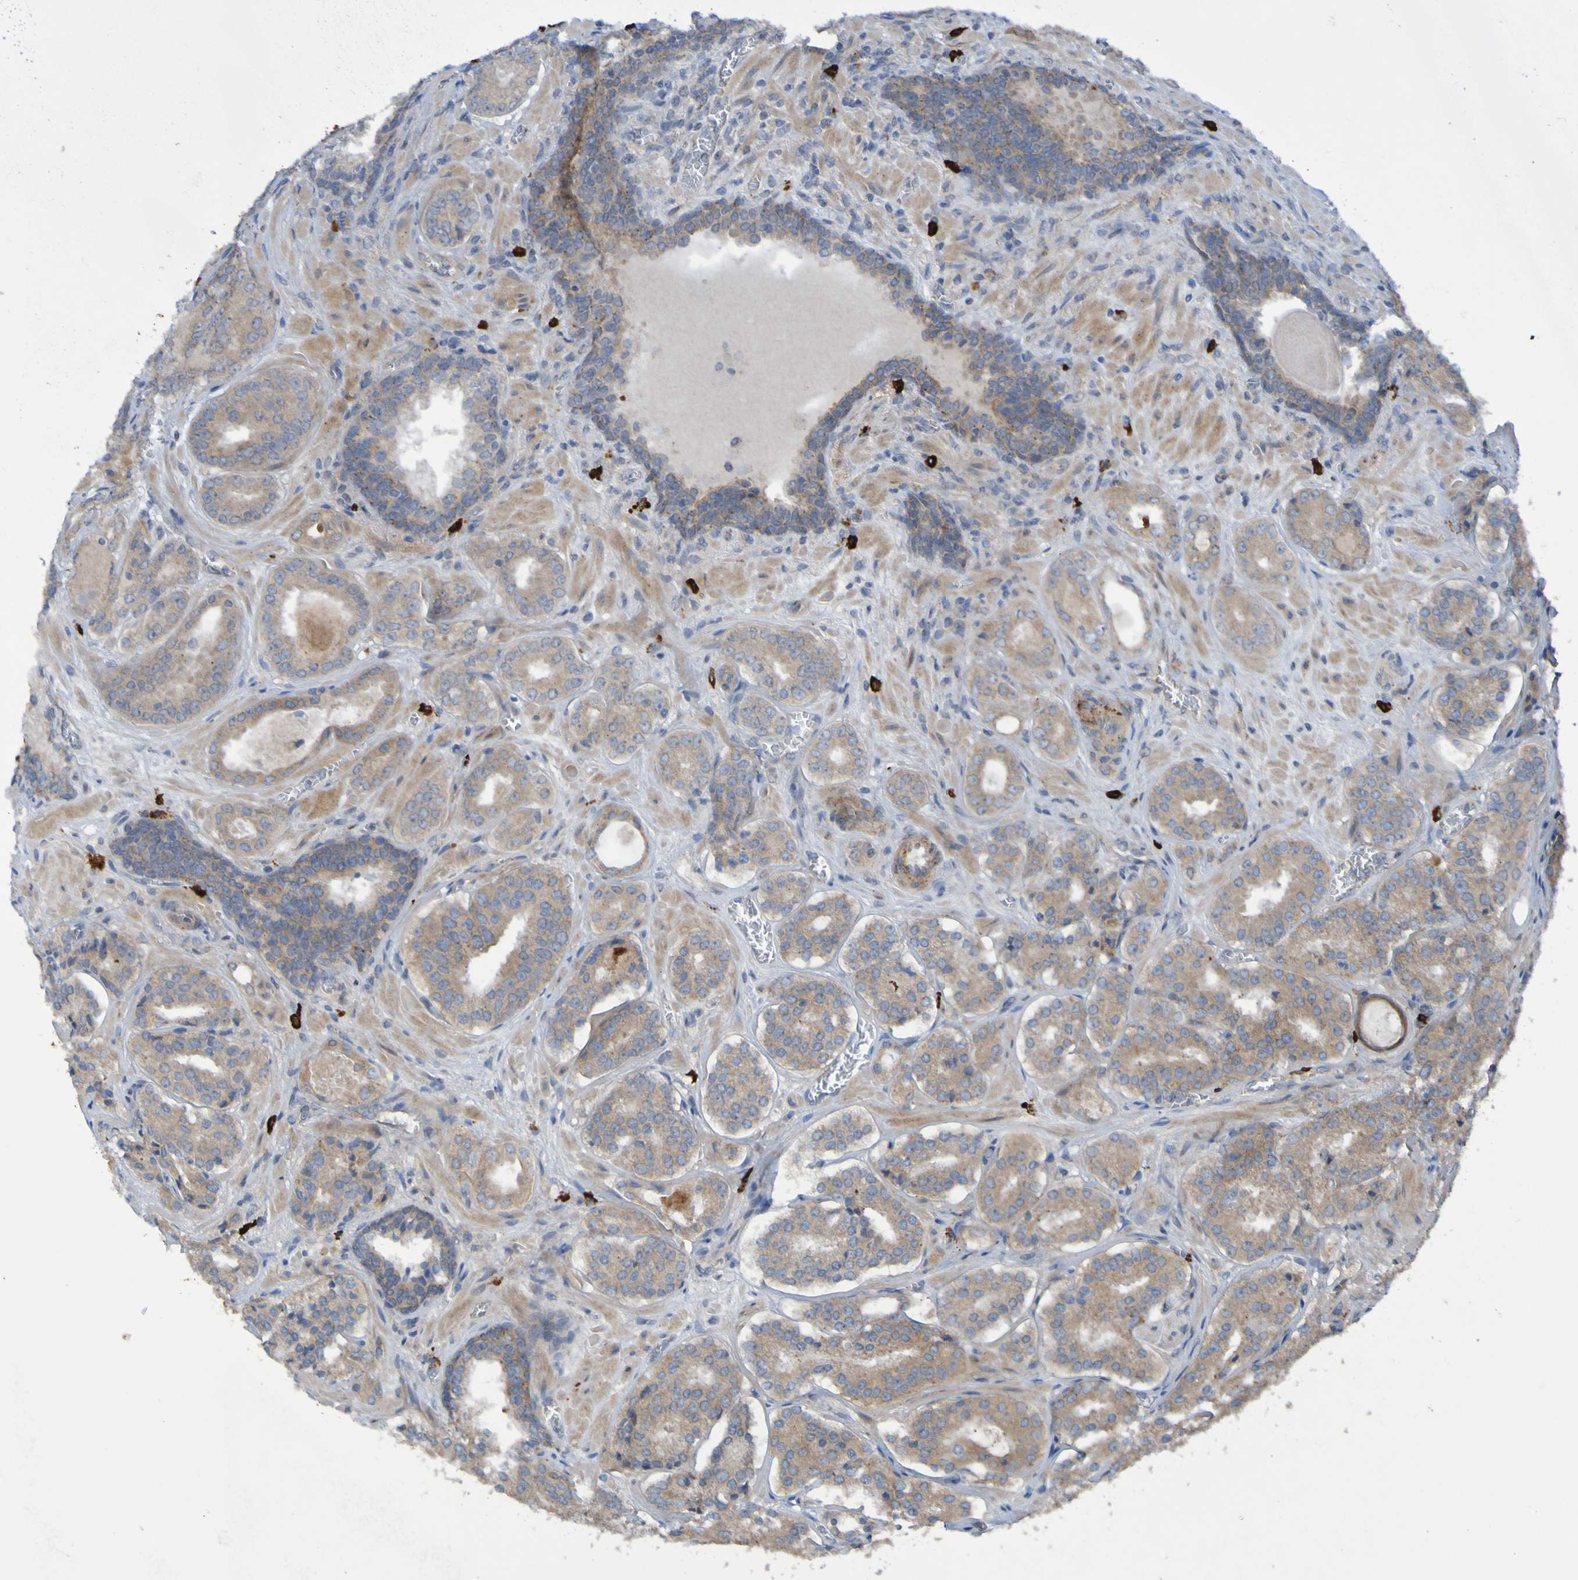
{"staining": {"intensity": "weak", "quantity": ">75%", "location": "cytoplasmic/membranous"}, "tissue": "prostate cancer", "cell_type": "Tumor cells", "image_type": "cancer", "snomed": [{"axis": "morphology", "description": "Adenocarcinoma, High grade"}, {"axis": "topography", "description": "Prostate"}], "caption": "Tumor cells display low levels of weak cytoplasmic/membranous staining in approximately >75% of cells in high-grade adenocarcinoma (prostate). The staining was performed using DAB (3,3'-diaminobenzidine), with brown indicating positive protein expression. Nuclei are stained blue with hematoxylin.", "gene": "ANGPT4", "patient": {"sex": "male", "age": 60}}